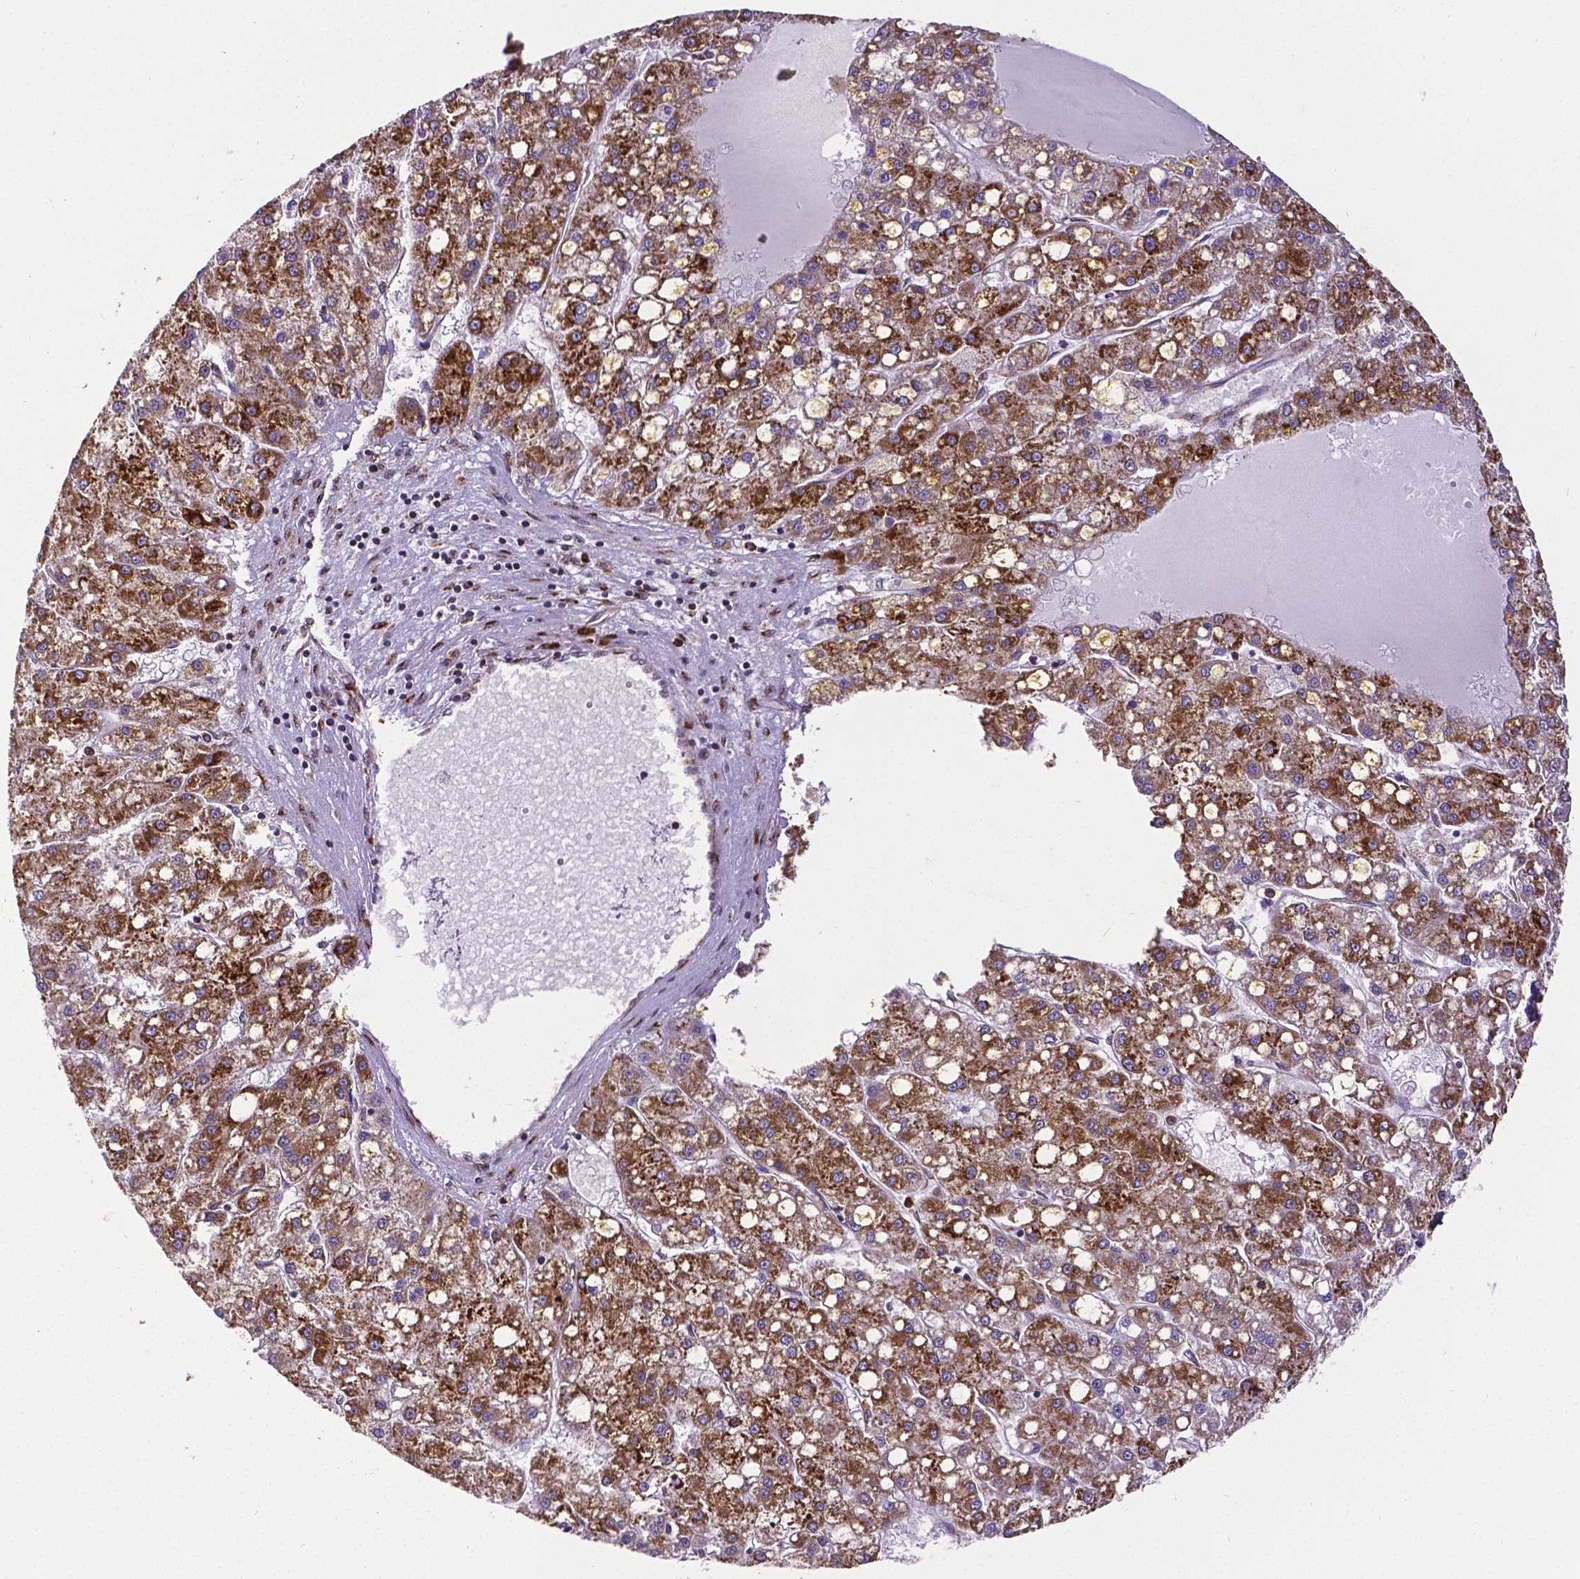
{"staining": {"intensity": "strong", "quantity": ">75%", "location": "cytoplasmic/membranous"}, "tissue": "liver cancer", "cell_type": "Tumor cells", "image_type": "cancer", "snomed": [{"axis": "morphology", "description": "Carcinoma, Hepatocellular, NOS"}, {"axis": "topography", "description": "Liver"}], "caption": "Brown immunohistochemical staining in liver cancer (hepatocellular carcinoma) displays strong cytoplasmic/membranous staining in approximately >75% of tumor cells.", "gene": "MTDH", "patient": {"sex": "male", "age": 67}}